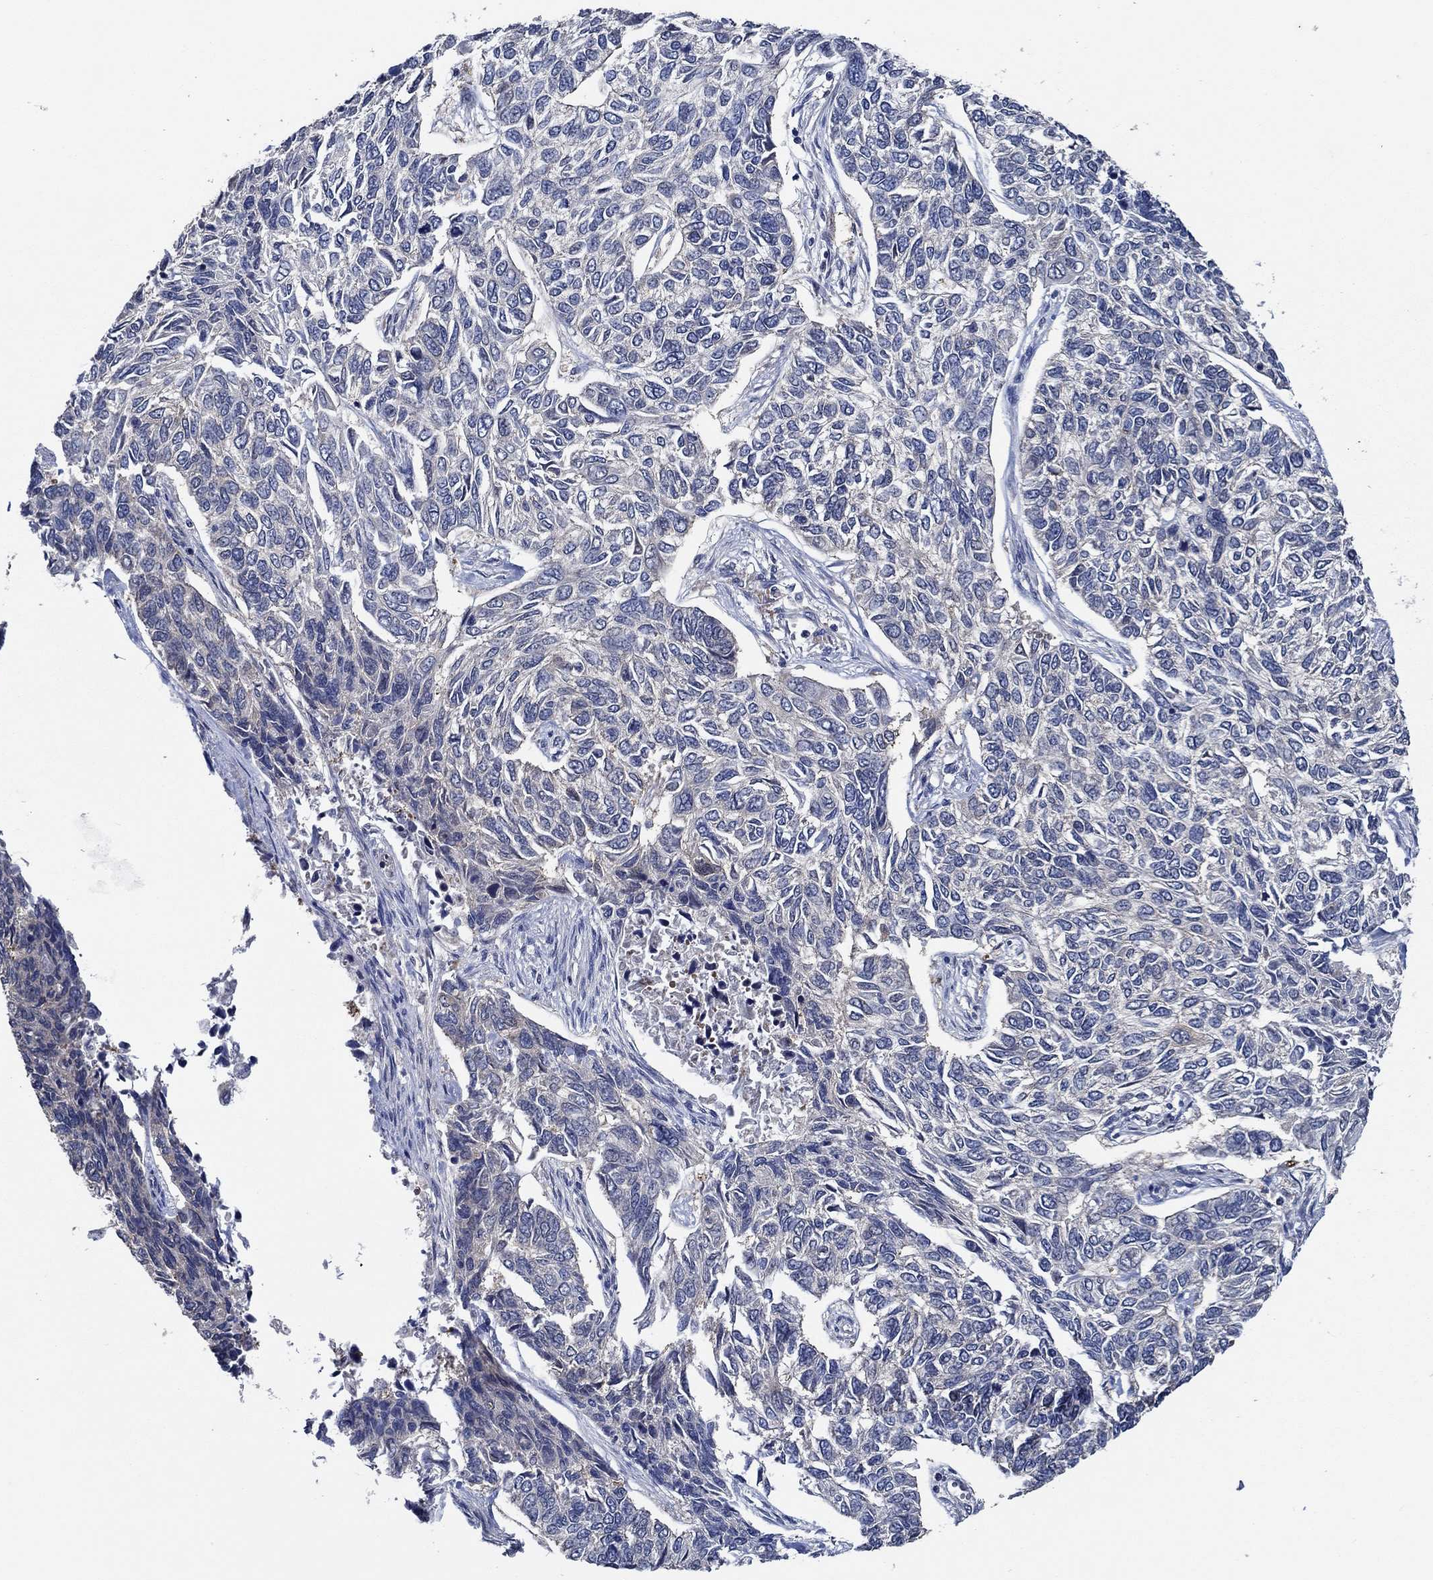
{"staining": {"intensity": "moderate", "quantity": "25%-75%", "location": "cytoplasmic/membranous"}, "tissue": "skin cancer", "cell_type": "Tumor cells", "image_type": "cancer", "snomed": [{"axis": "morphology", "description": "Basal cell carcinoma"}, {"axis": "topography", "description": "Skin"}], "caption": "Tumor cells show medium levels of moderate cytoplasmic/membranous positivity in about 25%-75% of cells in human skin cancer.", "gene": "DACT1", "patient": {"sex": "female", "age": 65}}